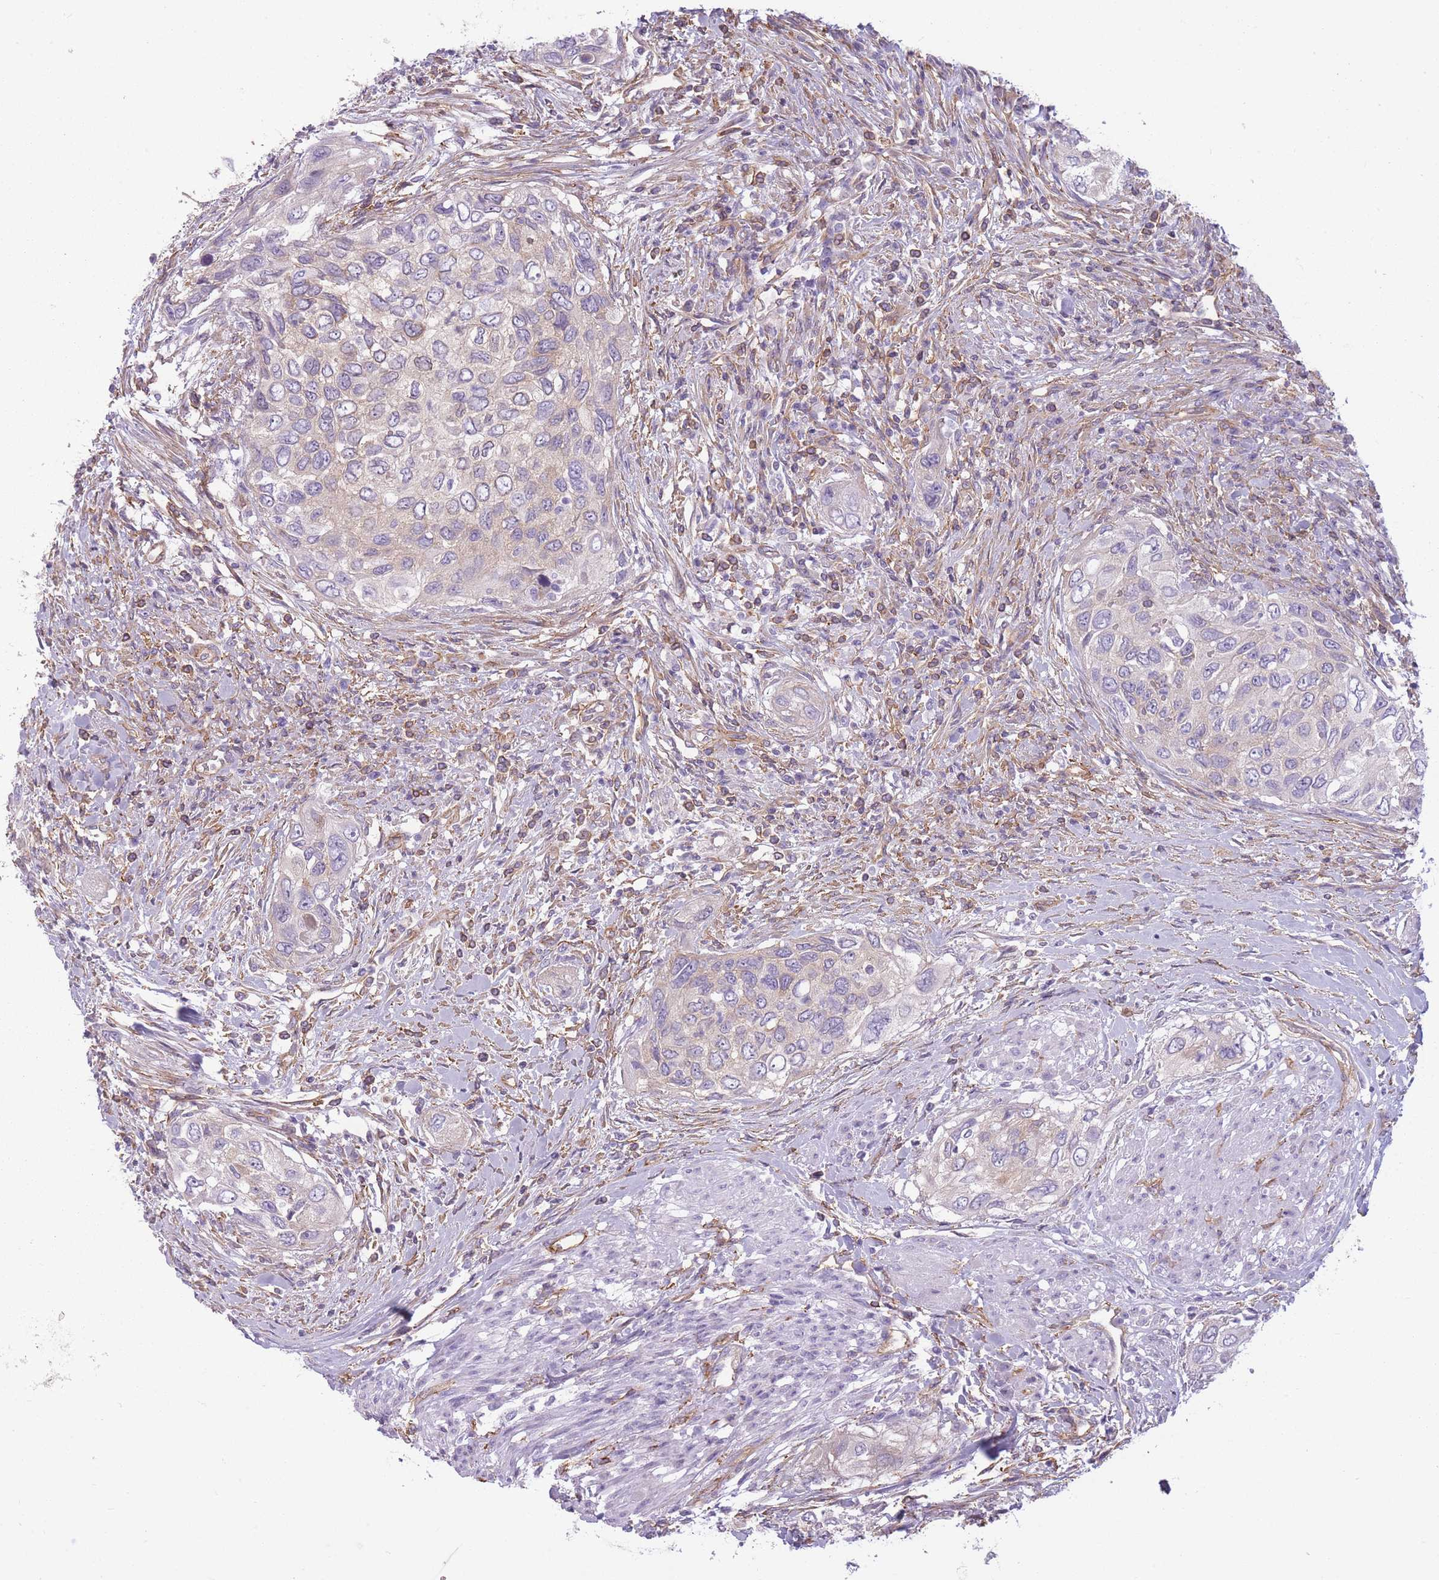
{"staining": {"intensity": "negative", "quantity": "none", "location": "none"}, "tissue": "urothelial cancer", "cell_type": "Tumor cells", "image_type": "cancer", "snomed": [{"axis": "morphology", "description": "Urothelial carcinoma, High grade"}, {"axis": "topography", "description": "Urinary bladder"}], "caption": "Tumor cells are negative for brown protein staining in high-grade urothelial carcinoma.", "gene": "ADD1", "patient": {"sex": "female", "age": 60}}